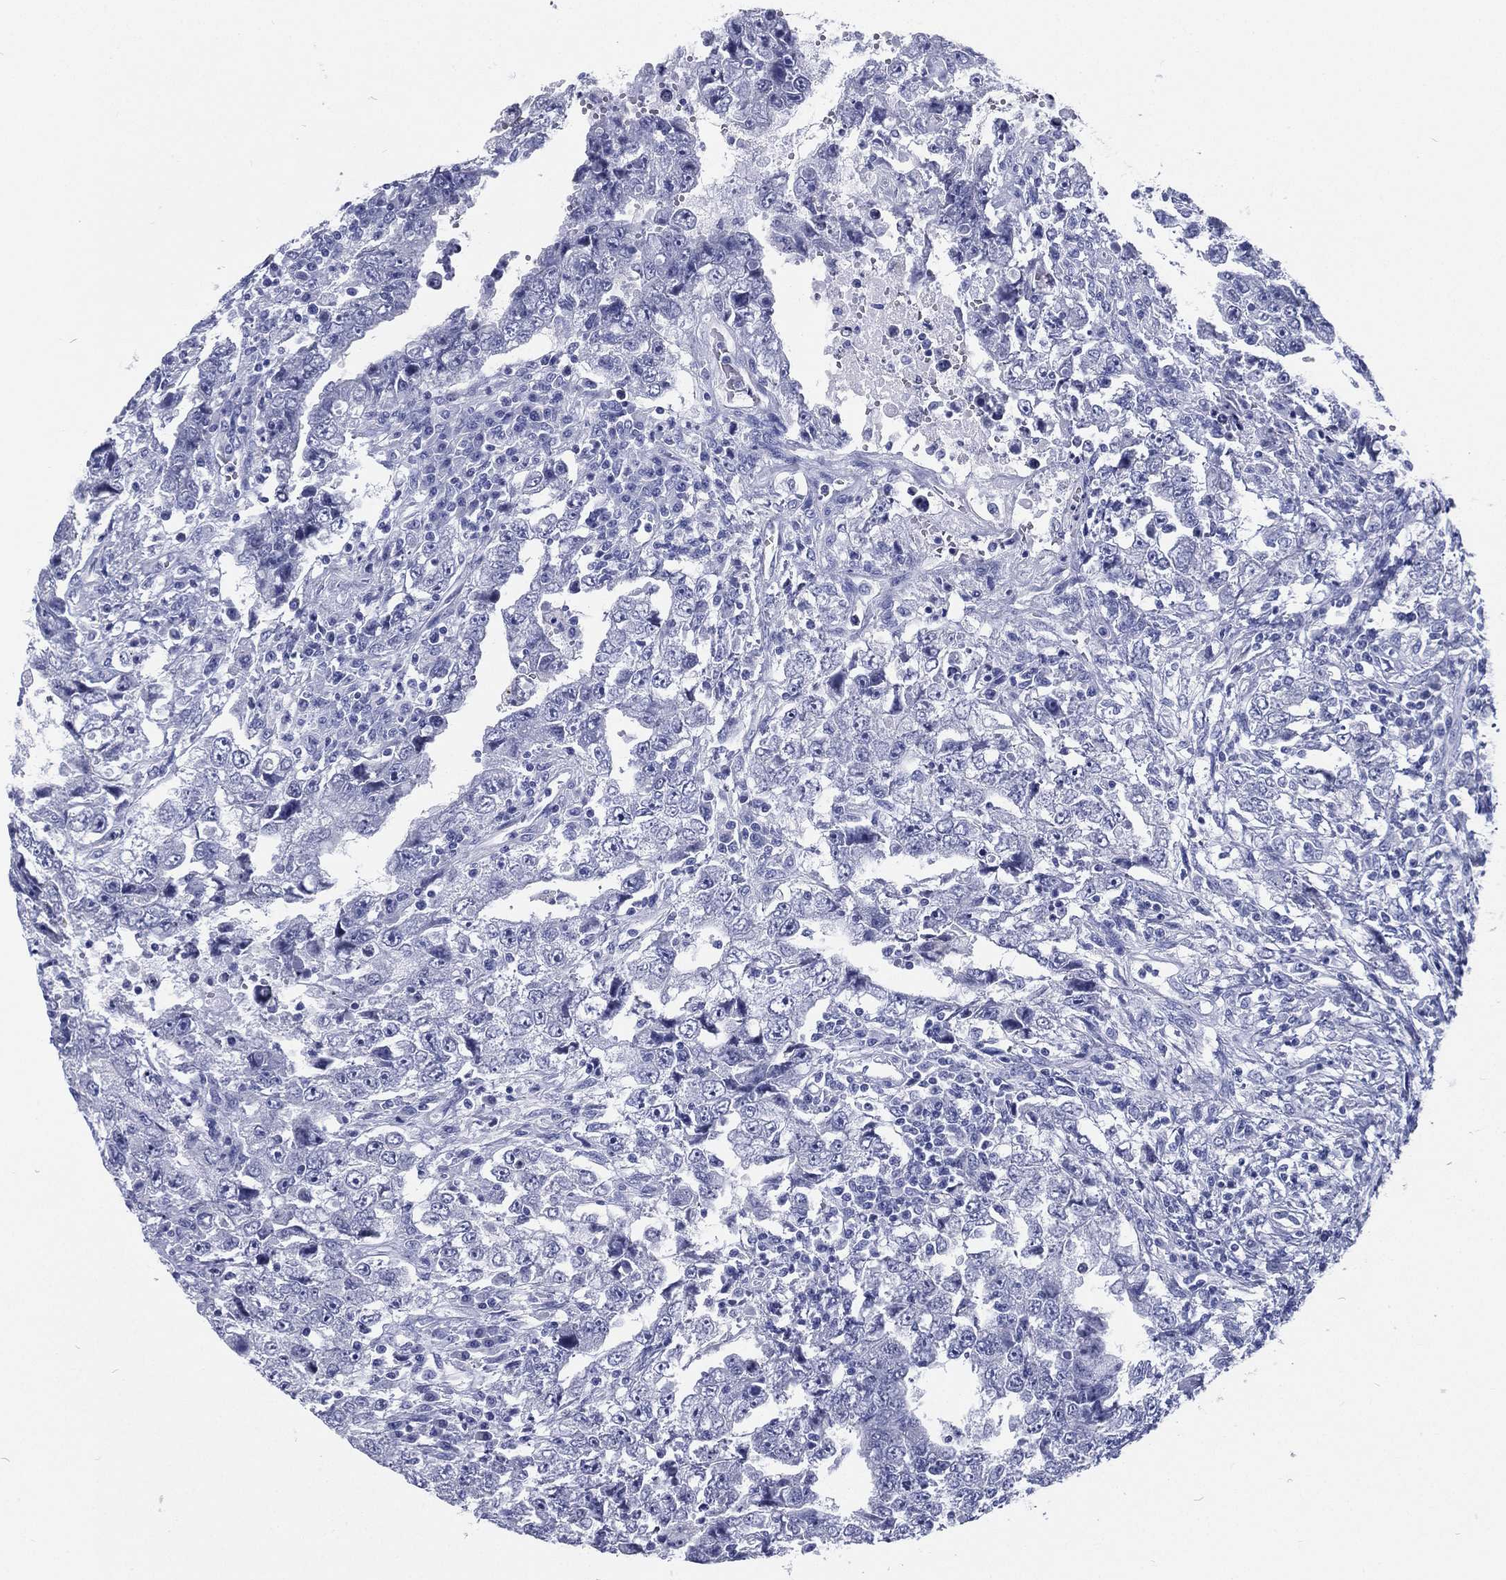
{"staining": {"intensity": "negative", "quantity": "none", "location": "none"}, "tissue": "testis cancer", "cell_type": "Tumor cells", "image_type": "cancer", "snomed": [{"axis": "morphology", "description": "Carcinoma, Embryonal, NOS"}, {"axis": "topography", "description": "Testis"}], "caption": "This photomicrograph is of embryonal carcinoma (testis) stained with immunohistochemistry (IHC) to label a protein in brown with the nuclei are counter-stained blue. There is no positivity in tumor cells.", "gene": "RSPH4A", "patient": {"sex": "male", "age": 26}}